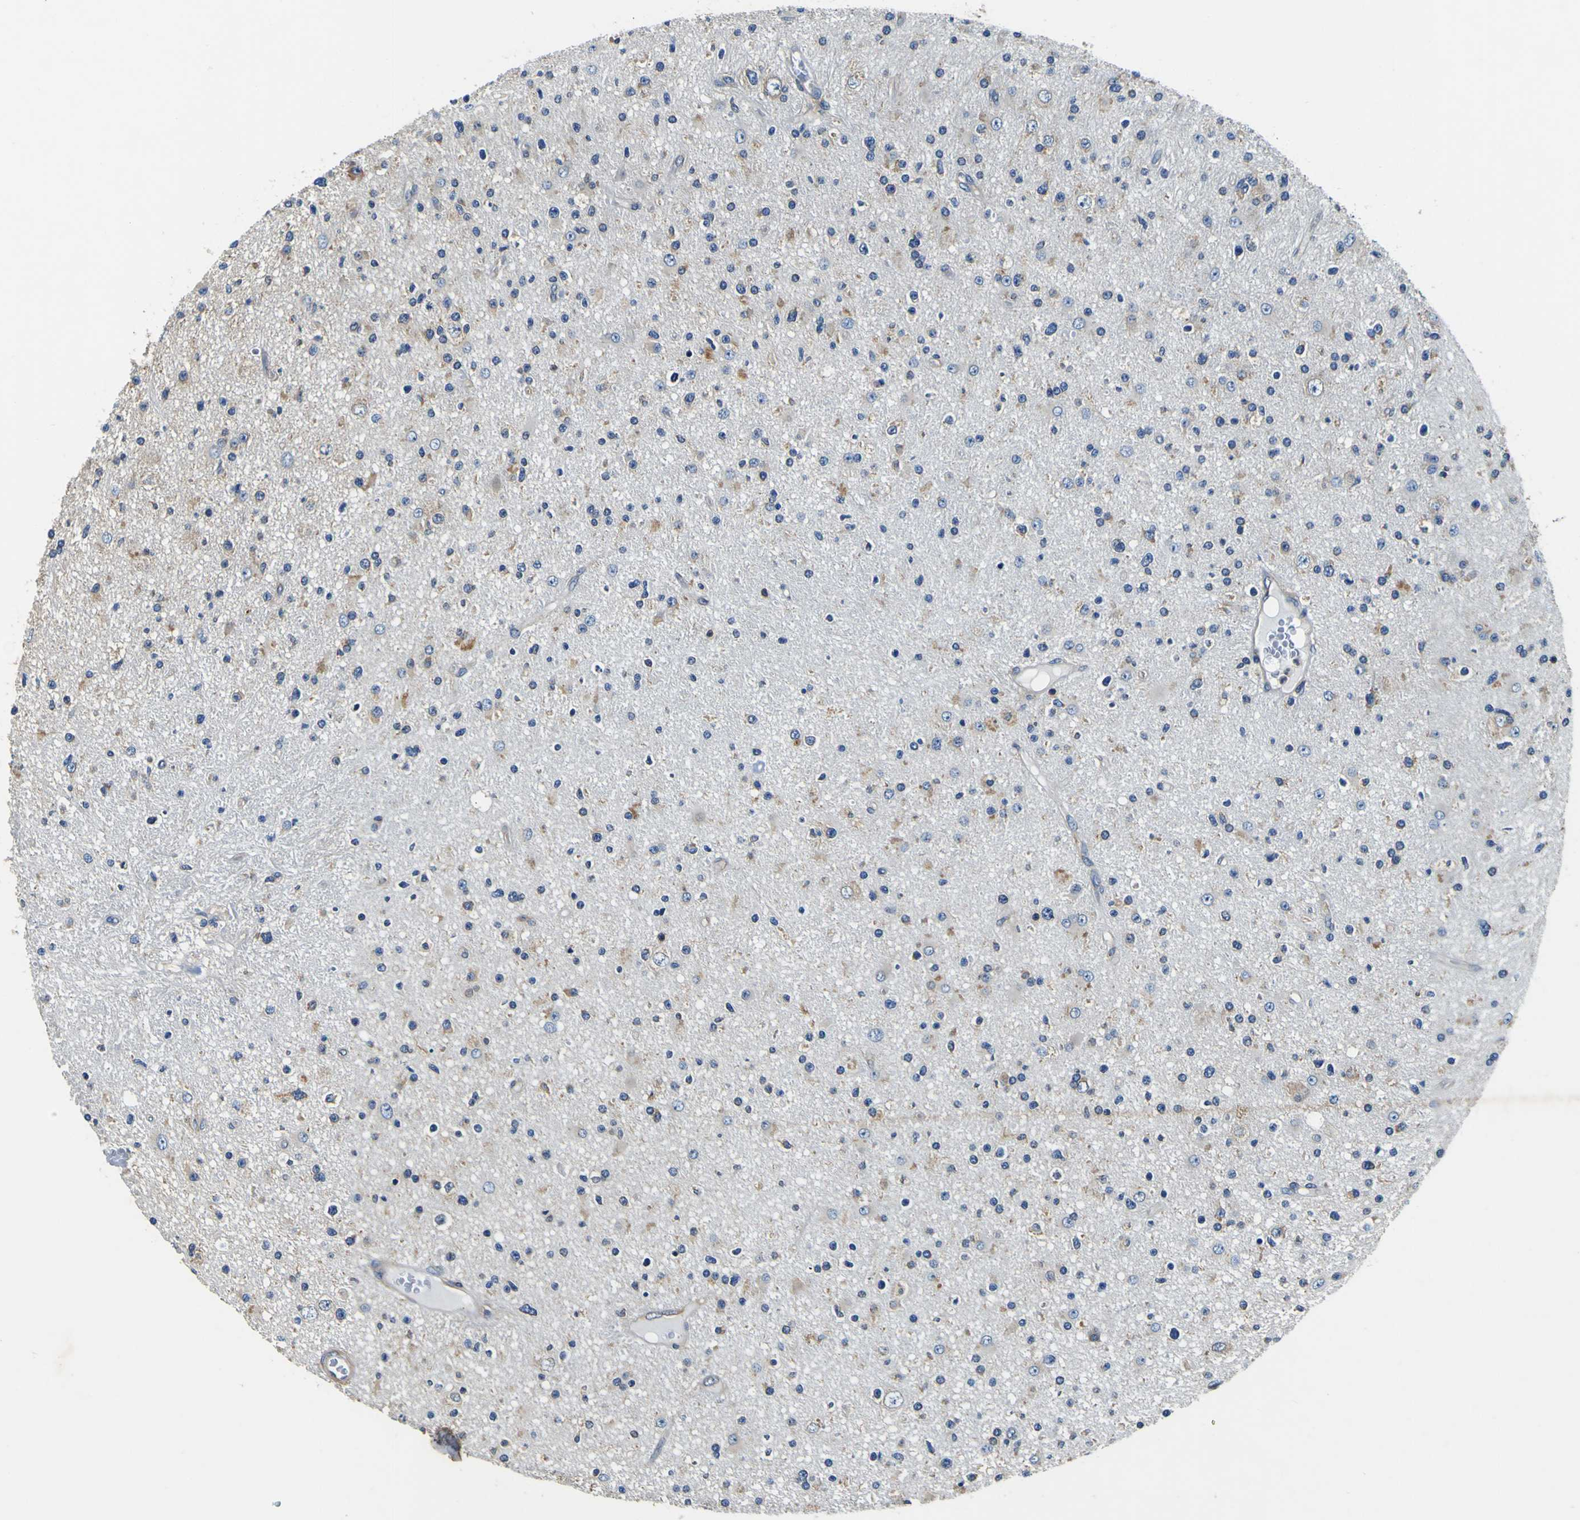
{"staining": {"intensity": "negative", "quantity": "none", "location": "none"}, "tissue": "glioma", "cell_type": "Tumor cells", "image_type": "cancer", "snomed": [{"axis": "morphology", "description": "Glioma, malignant, High grade"}, {"axis": "topography", "description": "Brain"}], "caption": "Immunohistochemistry (IHC) of malignant glioma (high-grade) demonstrates no expression in tumor cells.", "gene": "CNR2", "patient": {"sex": "male", "age": 33}}